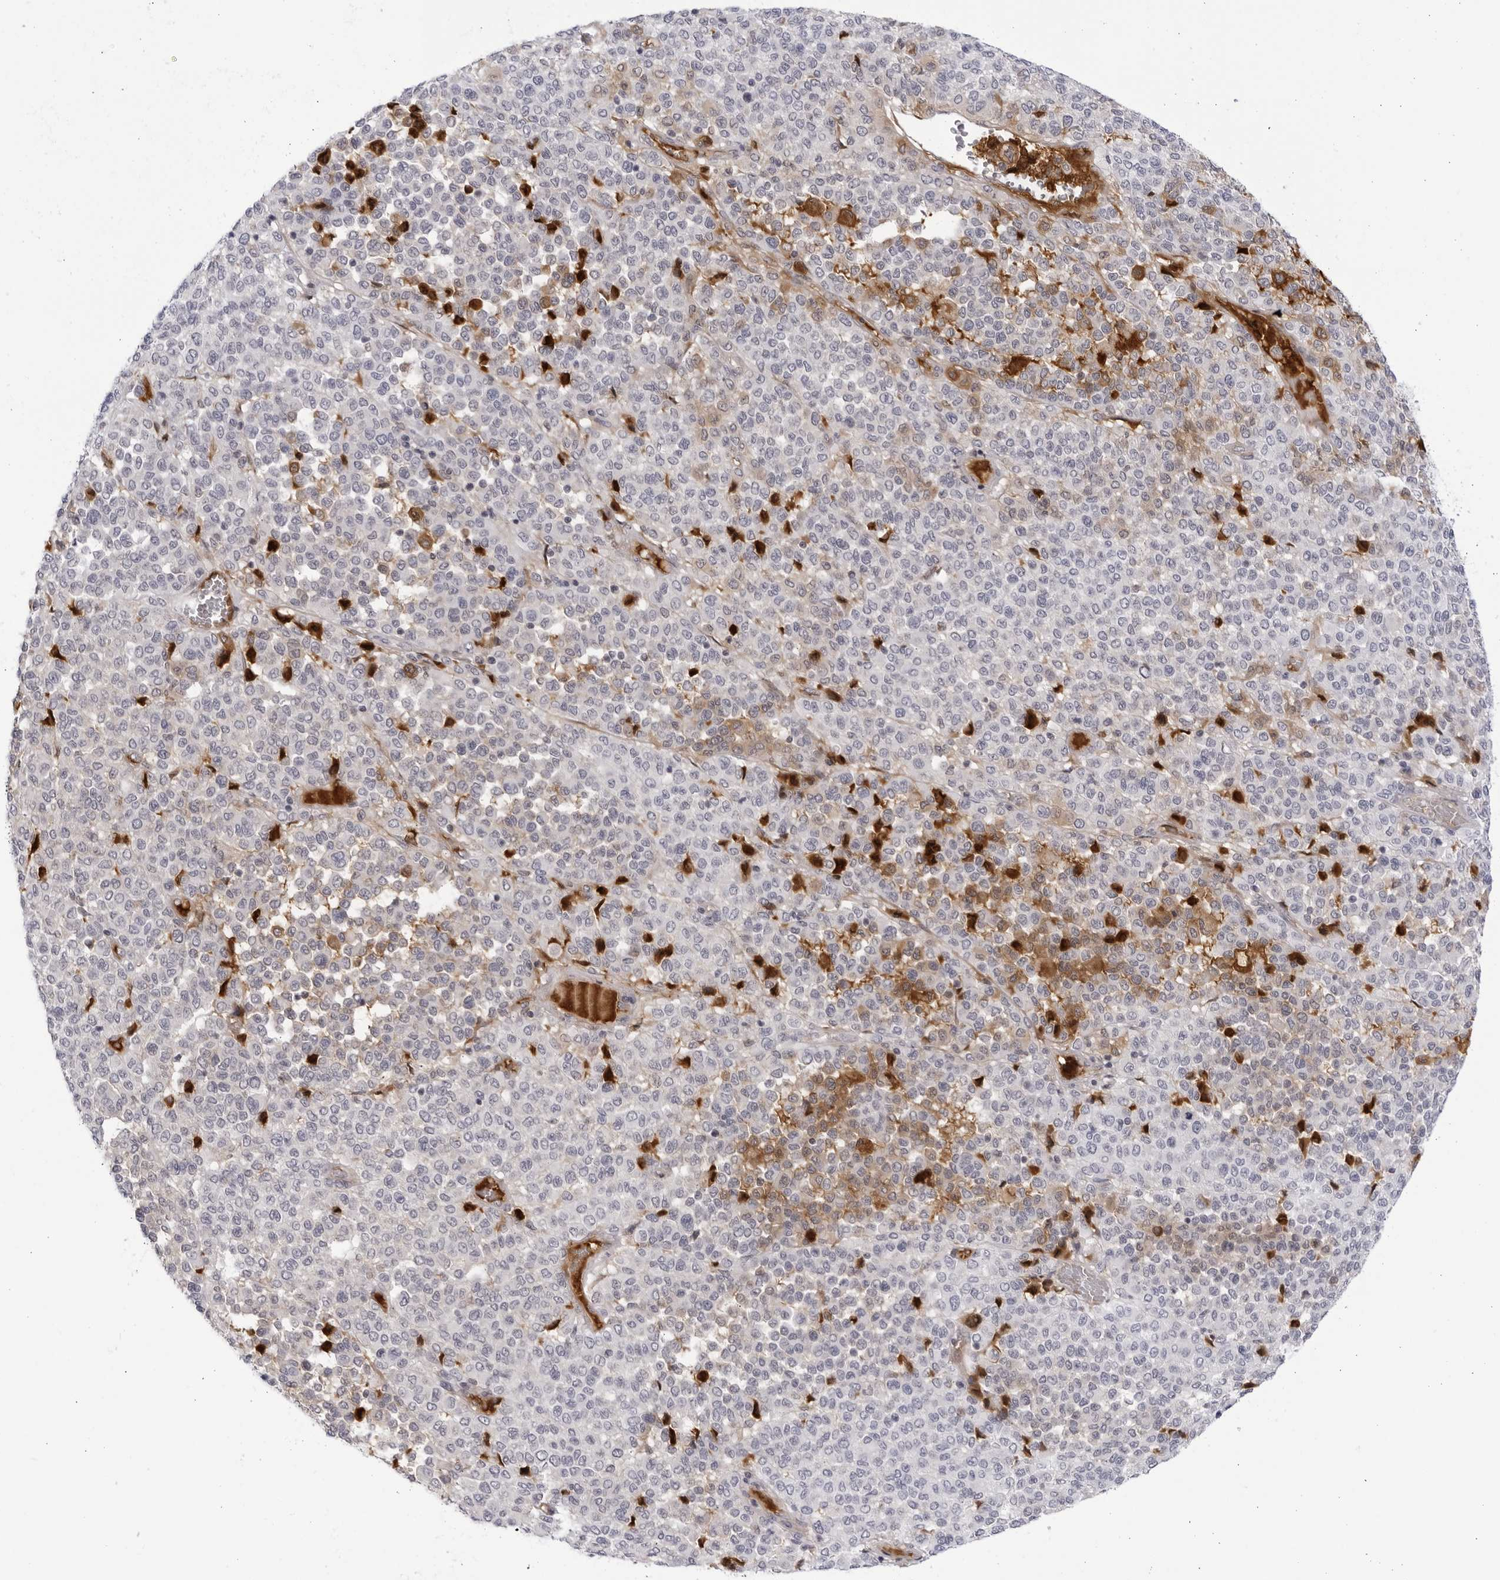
{"staining": {"intensity": "negative", "quantity": "none", "location": "none"}, "tissue": "melanoma", "cell_type": "Tumor cells", "image_type": "cancer", "snomed": [{"axis": "morphology", "description": "Malignant melanoma, Metastatic site"}, {"axis": "topography", "description": "Pancreas"}], "caption": "This histopathology image is of melanoma stained with IHC to label a protein in brown with the nuclei are counter-stained blue. There is no staining in tumor cells. (Brightfield microscopy of DAB (3,3'-diaminobenzidine) IHC at high magnification).", "gene": "CNBD1", "patient": {"sex": "female", "age": 30}}